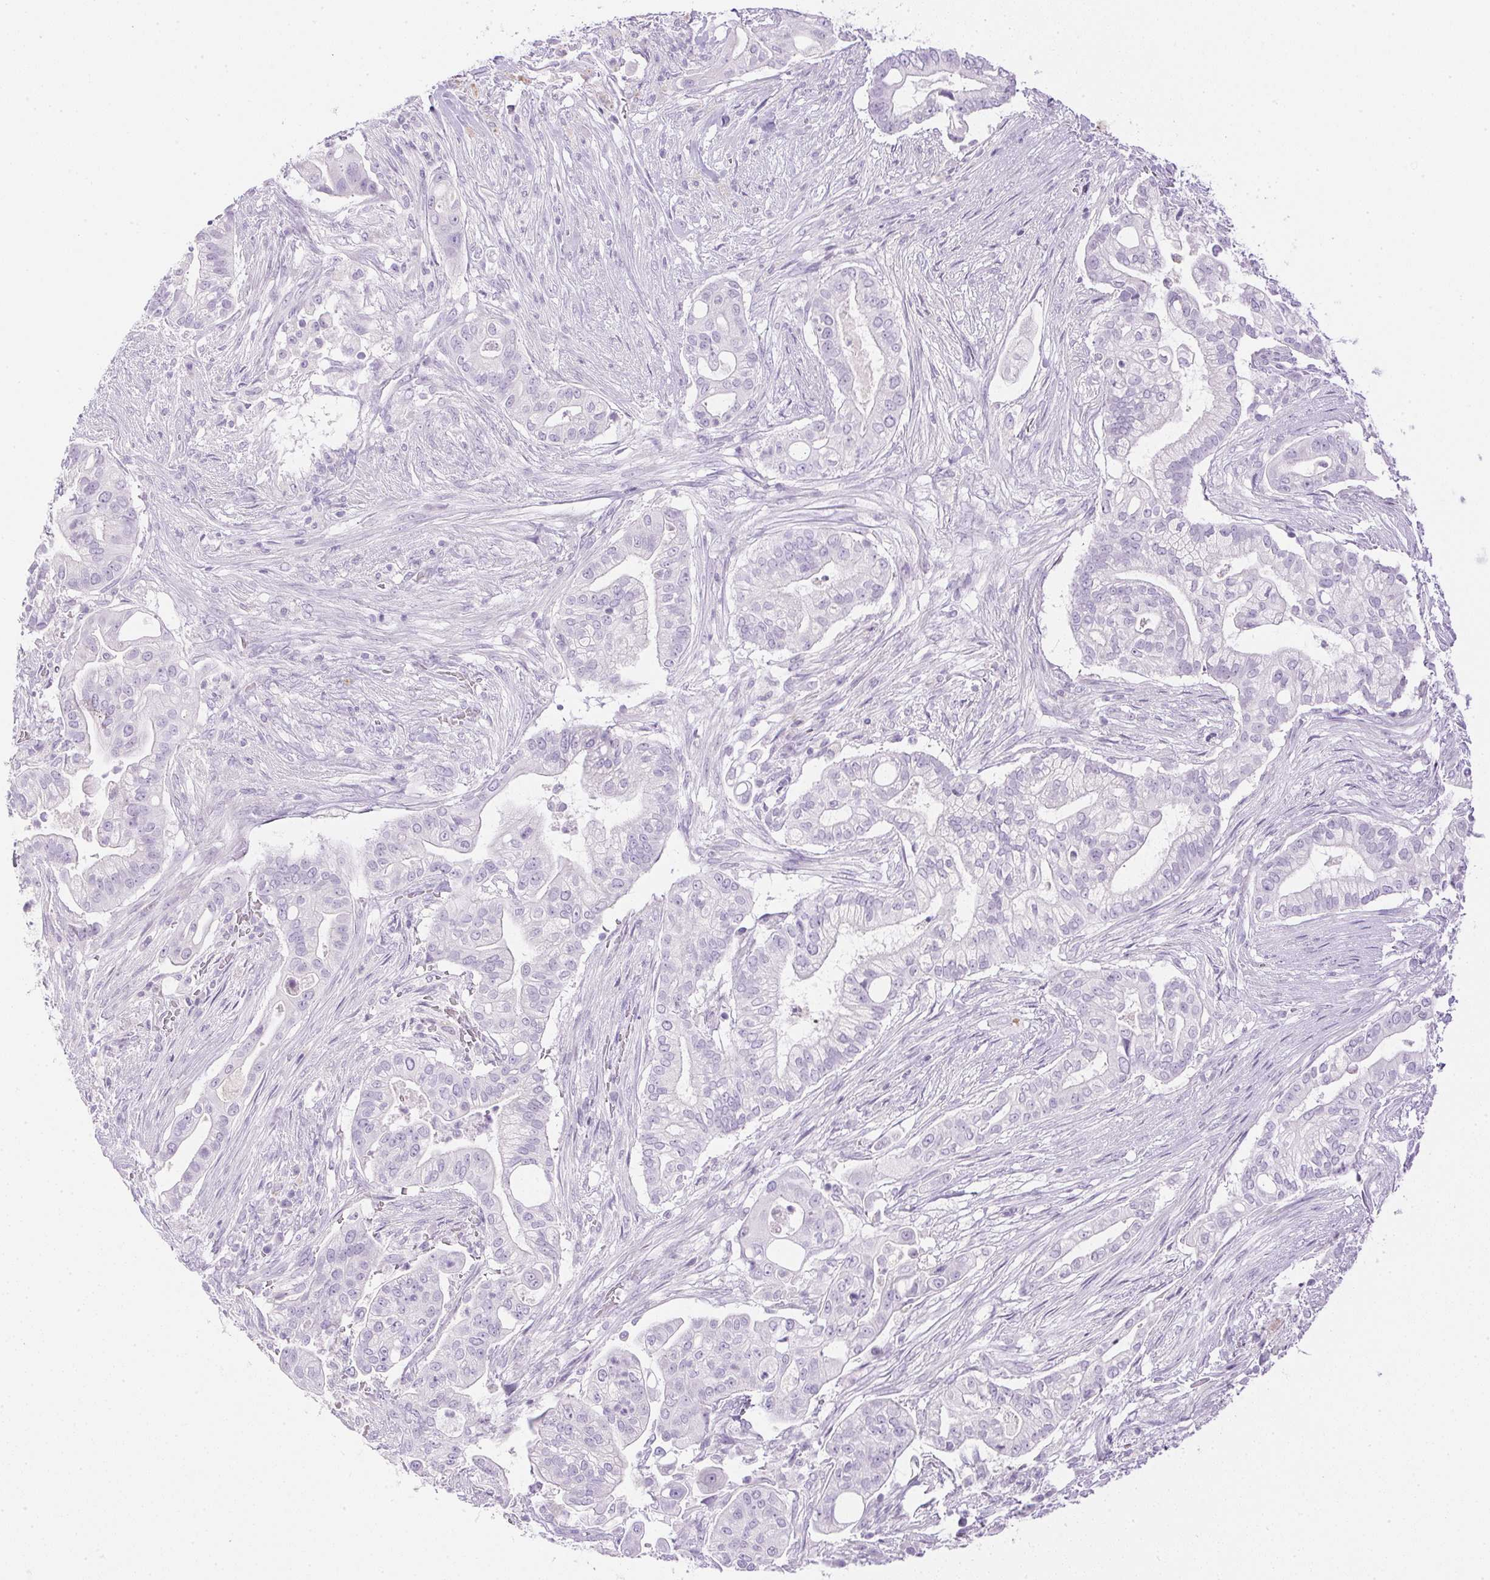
{"staining": {"intensity": "negative", "quantity": "none", "location": "none"}, "tissue": "pancreatic cancer", "cell_type": "Tumor cells", "image_type": "cancer", "snomed": [{"axis": "morphology", "description": "Adenocarcinoma, NOS"}, {"axis": "topography", "description": "Pancreas"}], "caption": "High power microscopy photomicrograph of an immunohistochemistry (IHC) histopathology image of pancreatic cancer (adenocarcinoma), revealing no significant expression in tumor cells. (Brightfield microscopy of DAB immunohistochemistry (IHC) at high magnification).", "gene": "CTRL", "patient": {"sex": "female", "age": 69}}